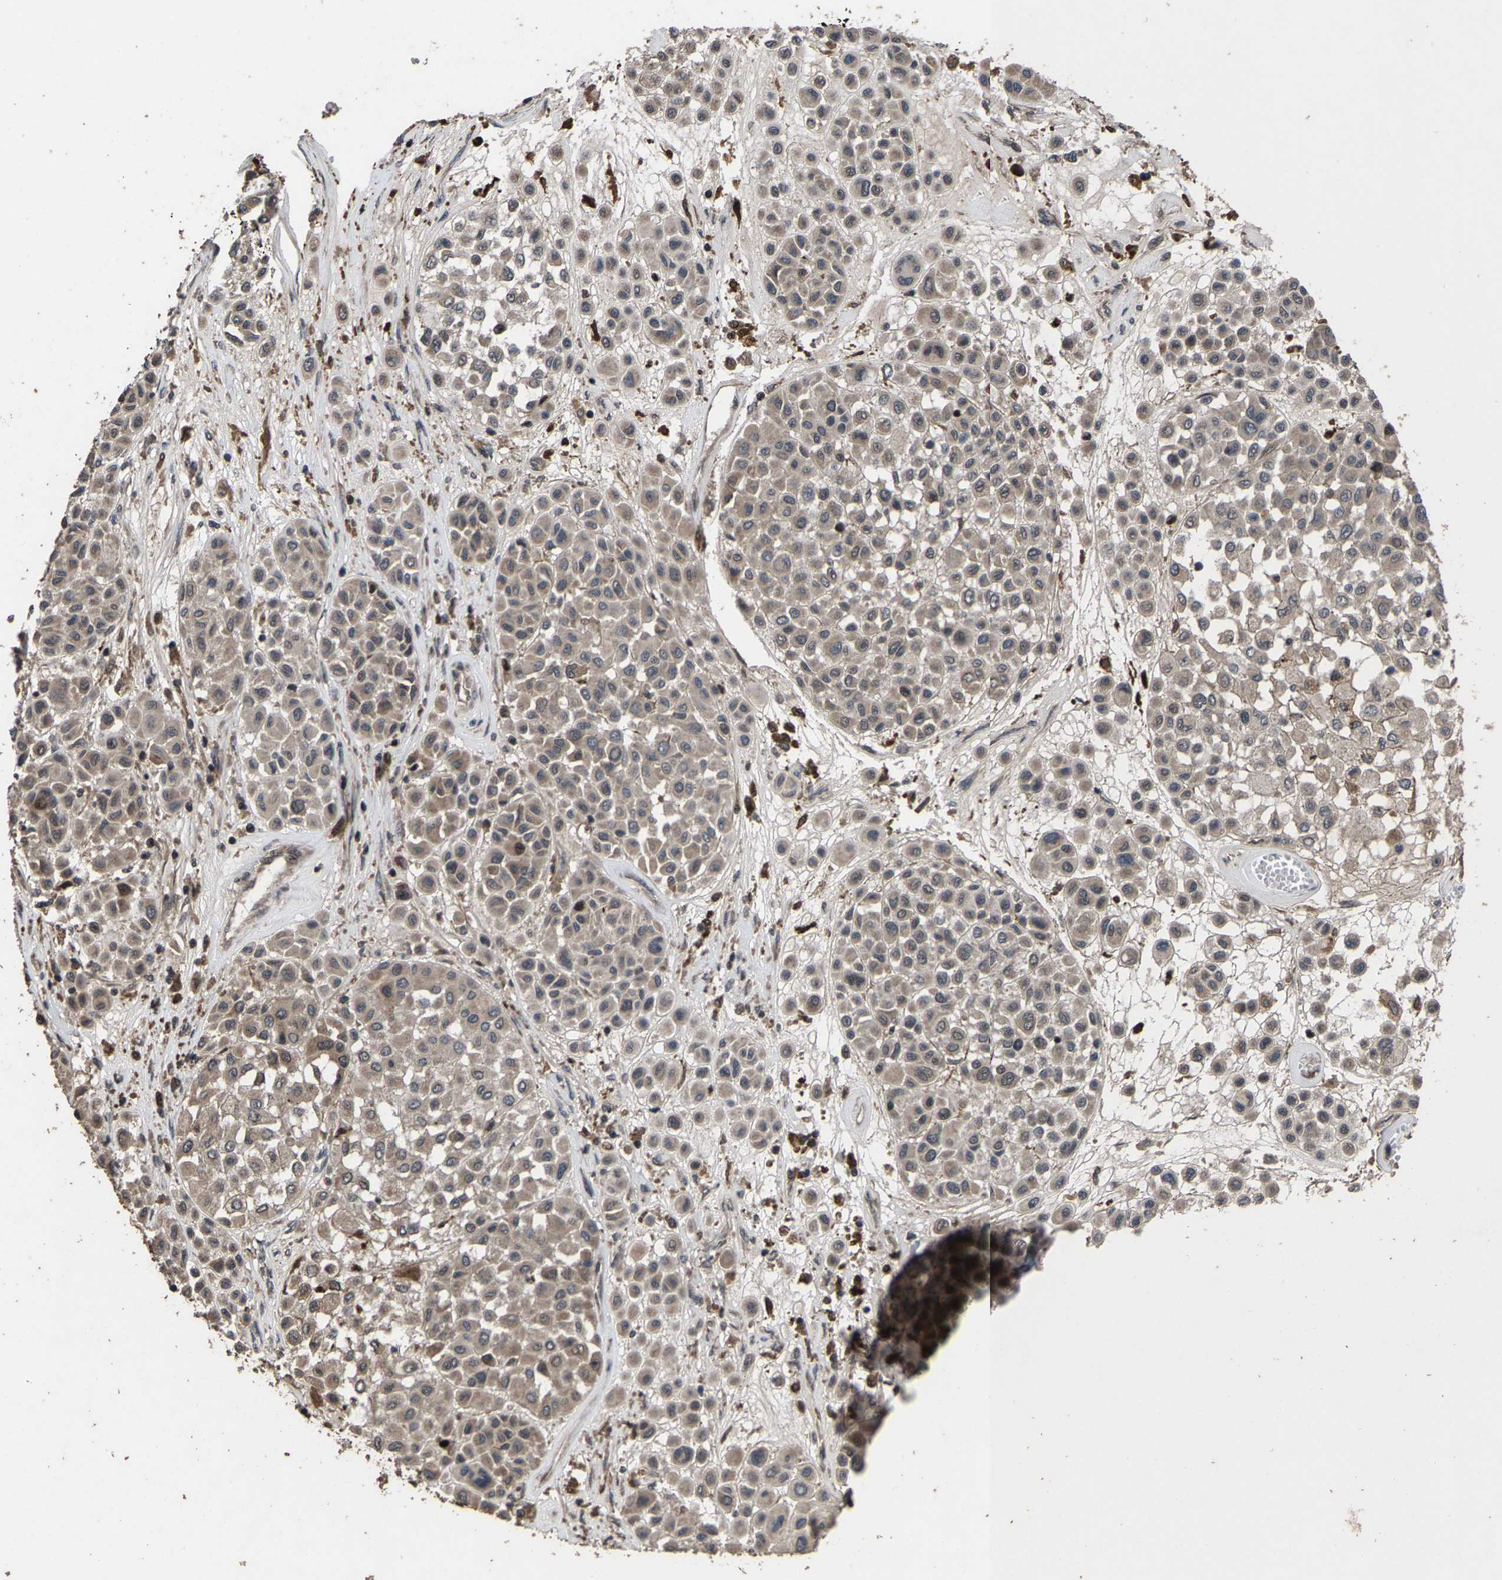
{"staining": {"intensity": "weak", "quantity": "25%-75%", "location": "cytoplasmic/membranous"}, "tissue": "melanoma", "cell_type": "Tumor cells", "image_type": "cancer", "snomed": [{"axis": "morphology", "description": "Malignant melanoma, Metastatic site"}, {"axis": "topography", "description": "Soft tissue"}], "caption": "There is low levels of weak cytoplasmic/membranous expression in tumor cells of melanoma, as demonstrated by immunohistochemical staining (brown color).", "gene": "HAUS6", "patient": {"sex": "male", "age": 41}}